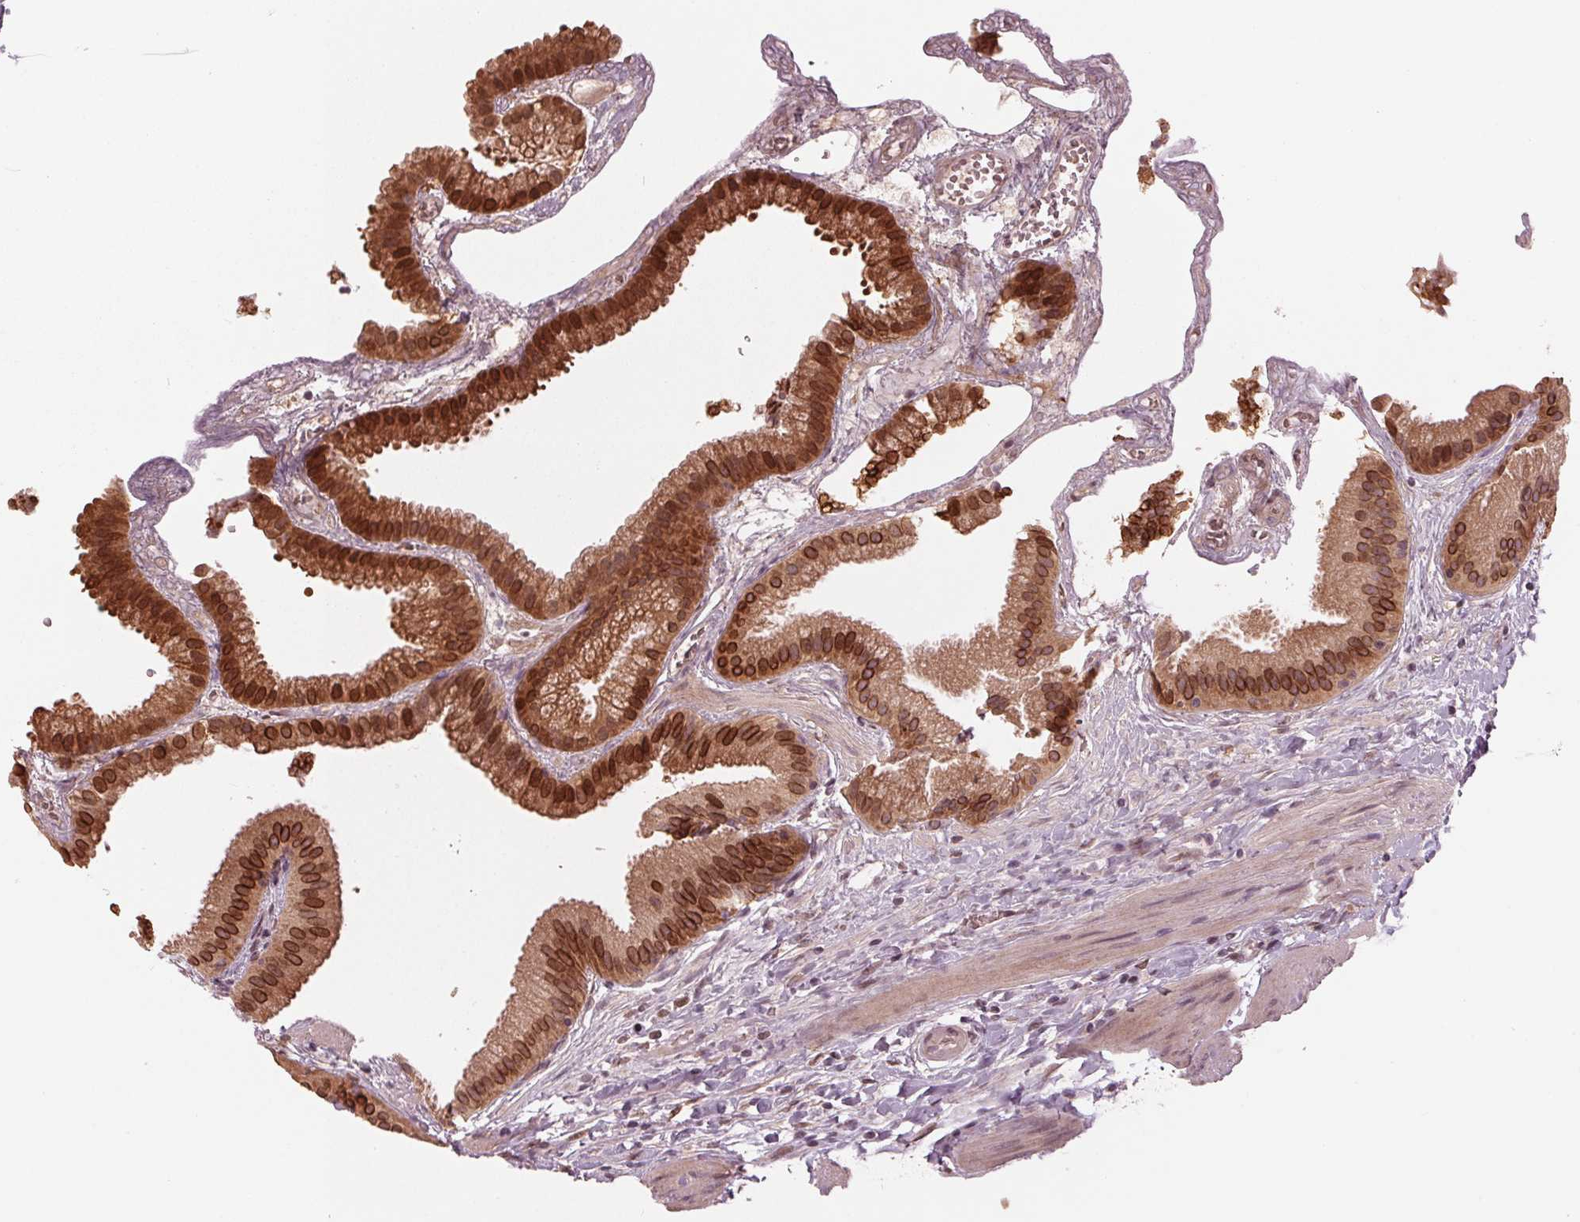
{"staining": {"intensity": "strong", "quantity": ">75%", "location": "cytoplasmic/membranous,nuclear"}, "tissue": "gallbladder", "cell_type": "Glandular cells", "image_type": "normal", "snomed": [{"axis": "morphology", "description": "Normal tissue, NOS"}, {"axis": "topography", "description": "Gallbladder"}], "caption": "Gallbladder stained with IHC reveals strong cytoplasmic/membranous,nuclear staining in approximately >75% of glandular cells.", "gene": "ZNF471", "patient": {"sex": "female", "age": 63}}